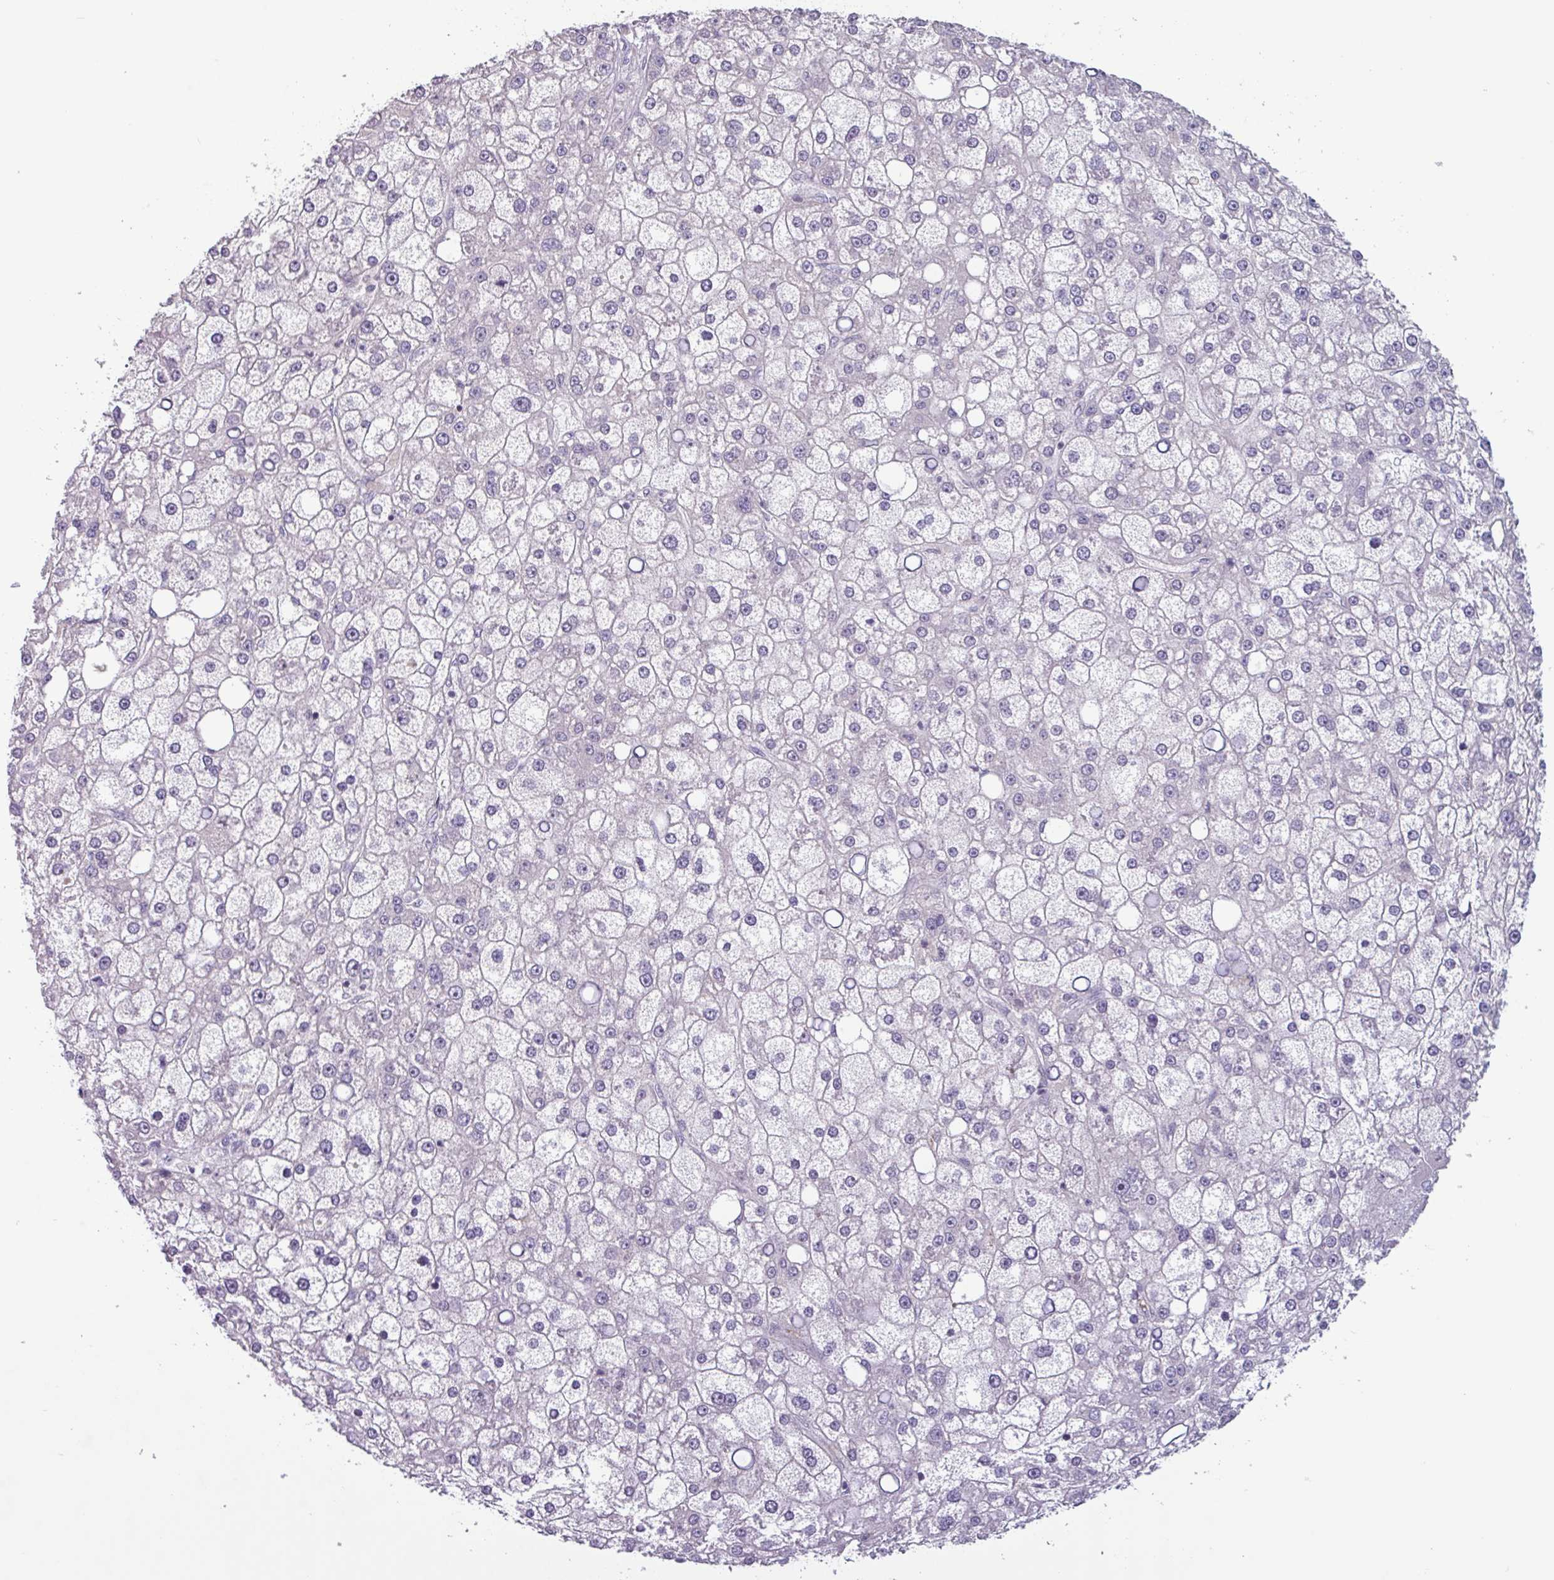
{"staining": {"intensity": "negative", "quantity": "none", "location": "none"}, "tissue": "liver cancer", "cell_type": "Tumor cells", "image_type": "cancer", "snomed": [{"axis": "morphology", "description": "Carcinoma, Hepatocellular, NOS"}, {"axis": "topography", "description": "Liver"}], "caption": "Tumor cells show no significant positivity in liver cancer (hepatocellular carcinoma).", "gene": "ZNF575", "patient": {"sex": "male", "age": 67}}